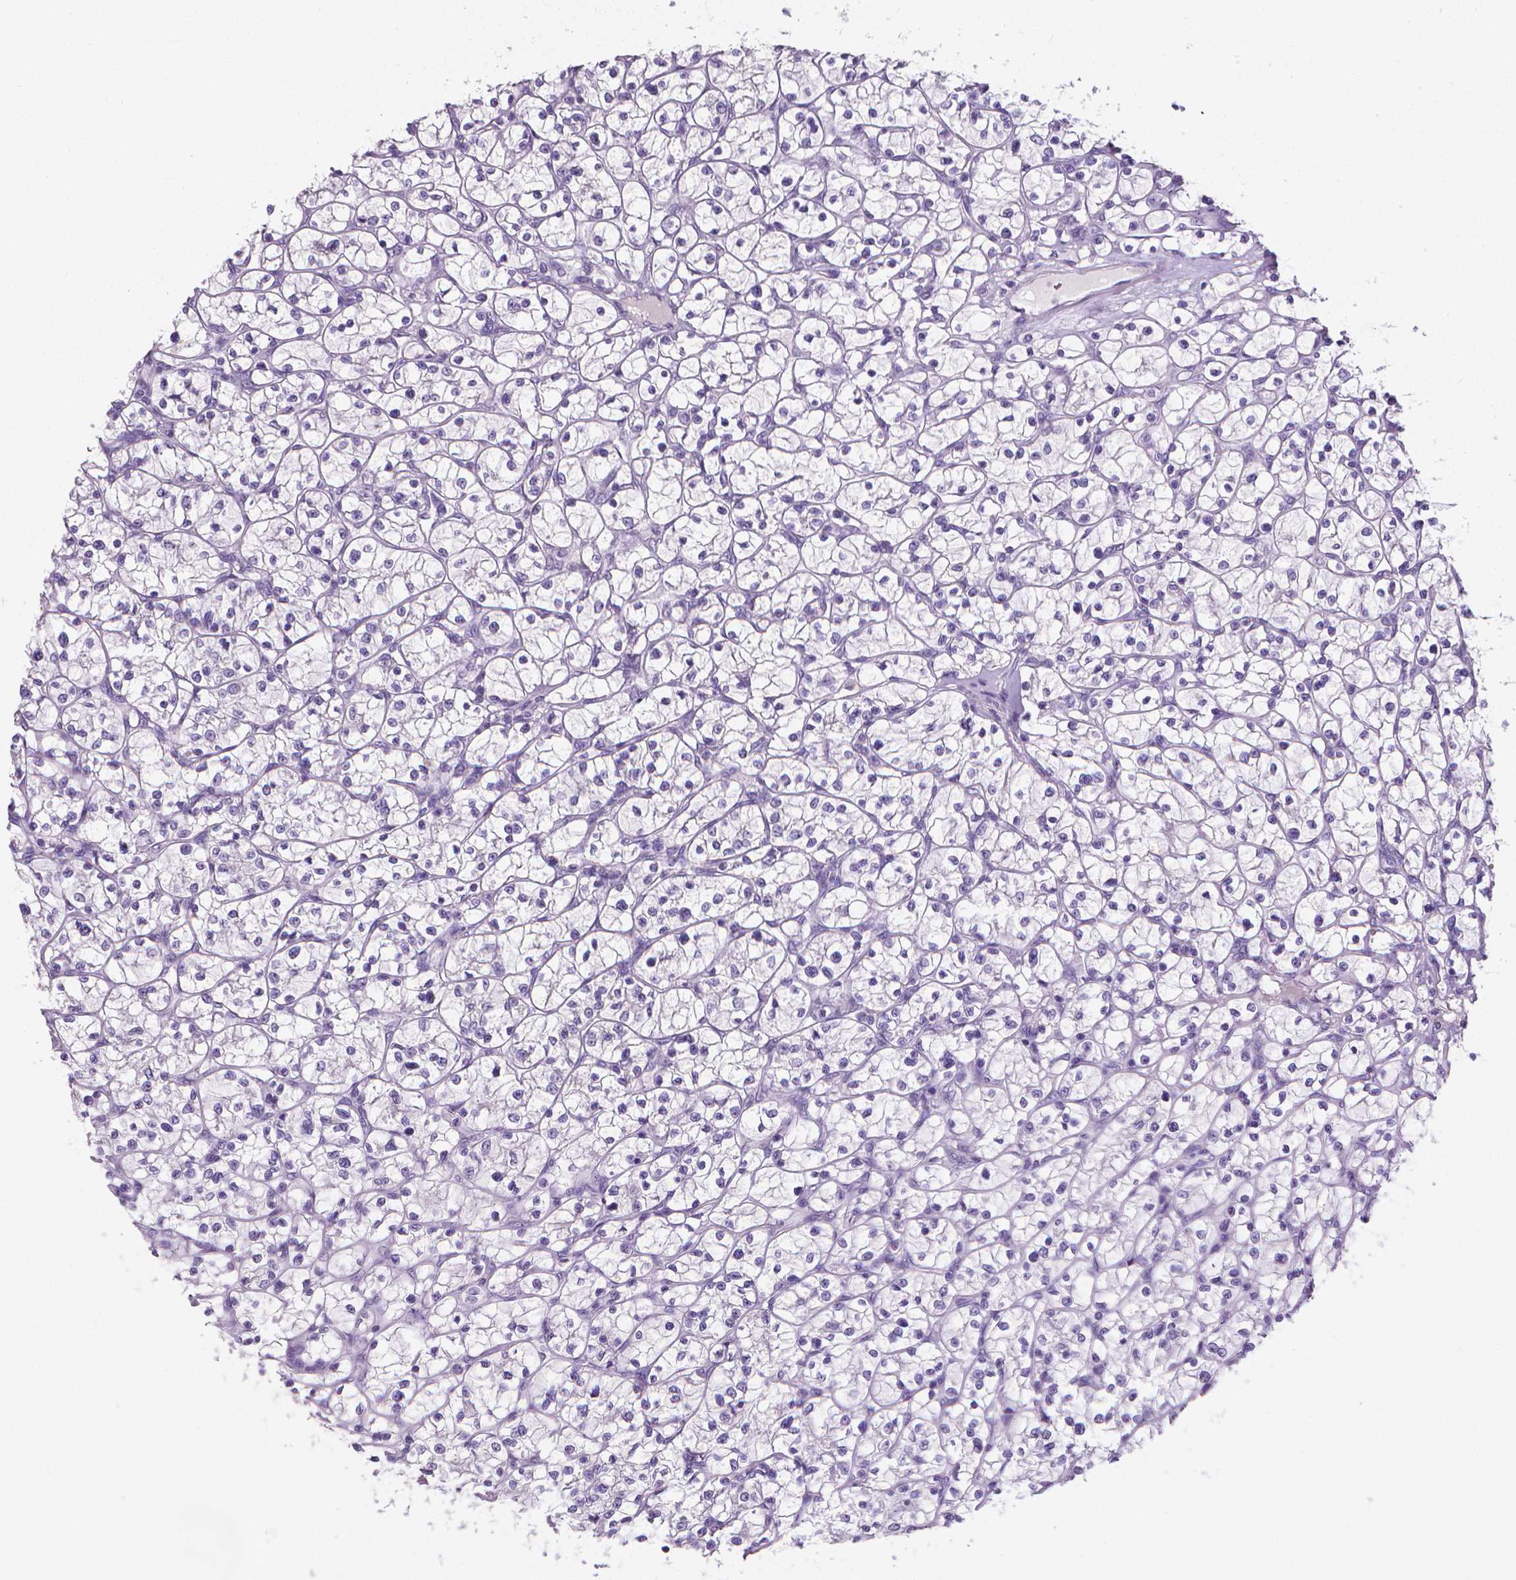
{"staining": {"intensity": "negative", "quantity": "none", "location": "none"}, "tissue": "renal cancer", "cell_type": "Tumor cells", "image_type": "cancer", "snomed": [{"axis": "morphology", "description": "Adenocarcinoma, NOS"}, {"axis": "topography", "description": "Kidney"}], "caption": "High power microscopy photomicrograph of an immunohistochemistry histopathology image of renal cancer, revealing no significant staining in tumor cells. (DAB immunohistochemistry (IHC), high magnification).", "gene": "XPNPEP2", "patient": {"sex": "female", "age": 64}}